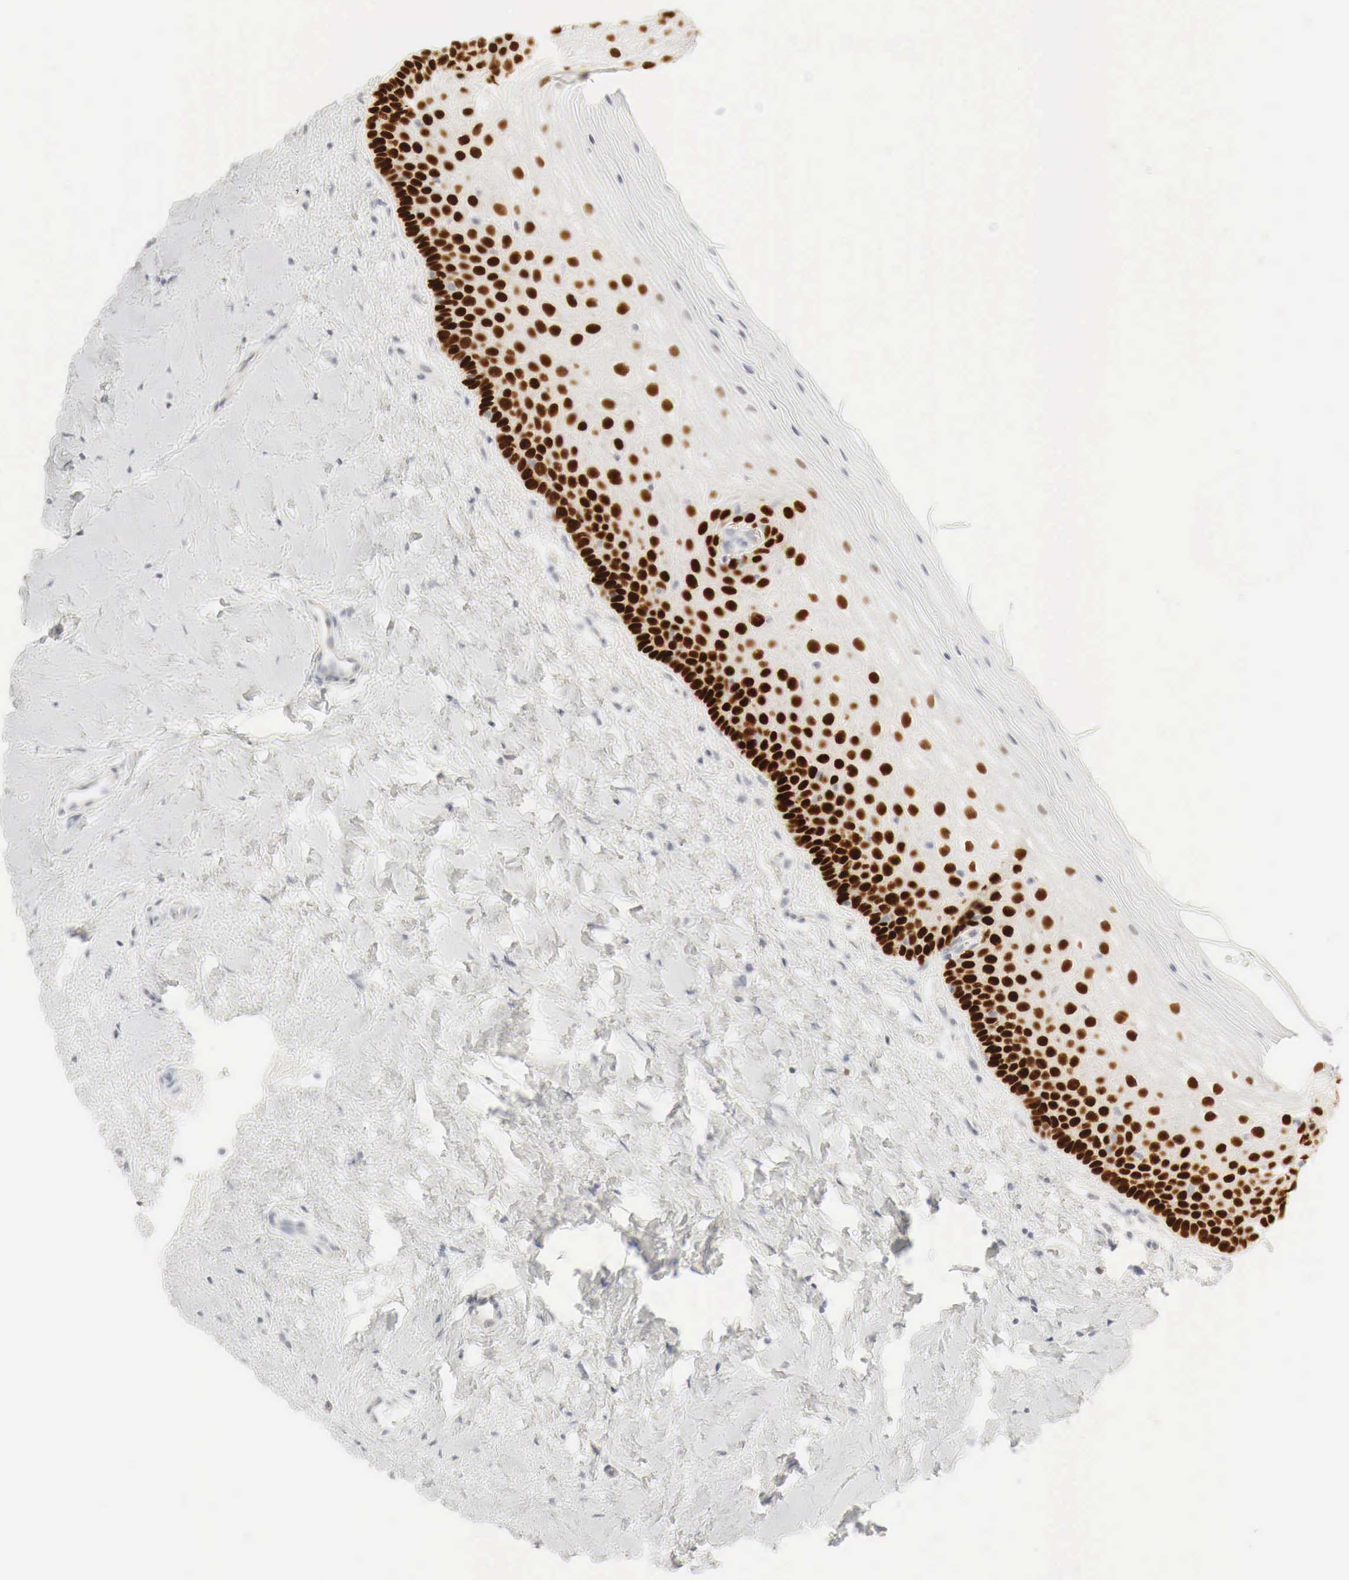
{"staining": {"intensity": "moderate", "quantity": "<25%", "location": "nuclear"}, "tissue": "cervix", "cell_type": "Glandular cells", "image_type": "normal", "snomed": [{"axis": "morphology", "description": "Normal tissue, NOS"}, {"axis": "topography", "description": "Cervix"}], "caption": "Immunohistochemical staining of unremarkable cervix exhibits <25% levels of moderate nuclear protein staining in about <25% of glandular cells. The protein is shown in brown color, while the nuclei are stained blue.", "gene": "TP63", "patient": {"sex": "female", "age": 53}}